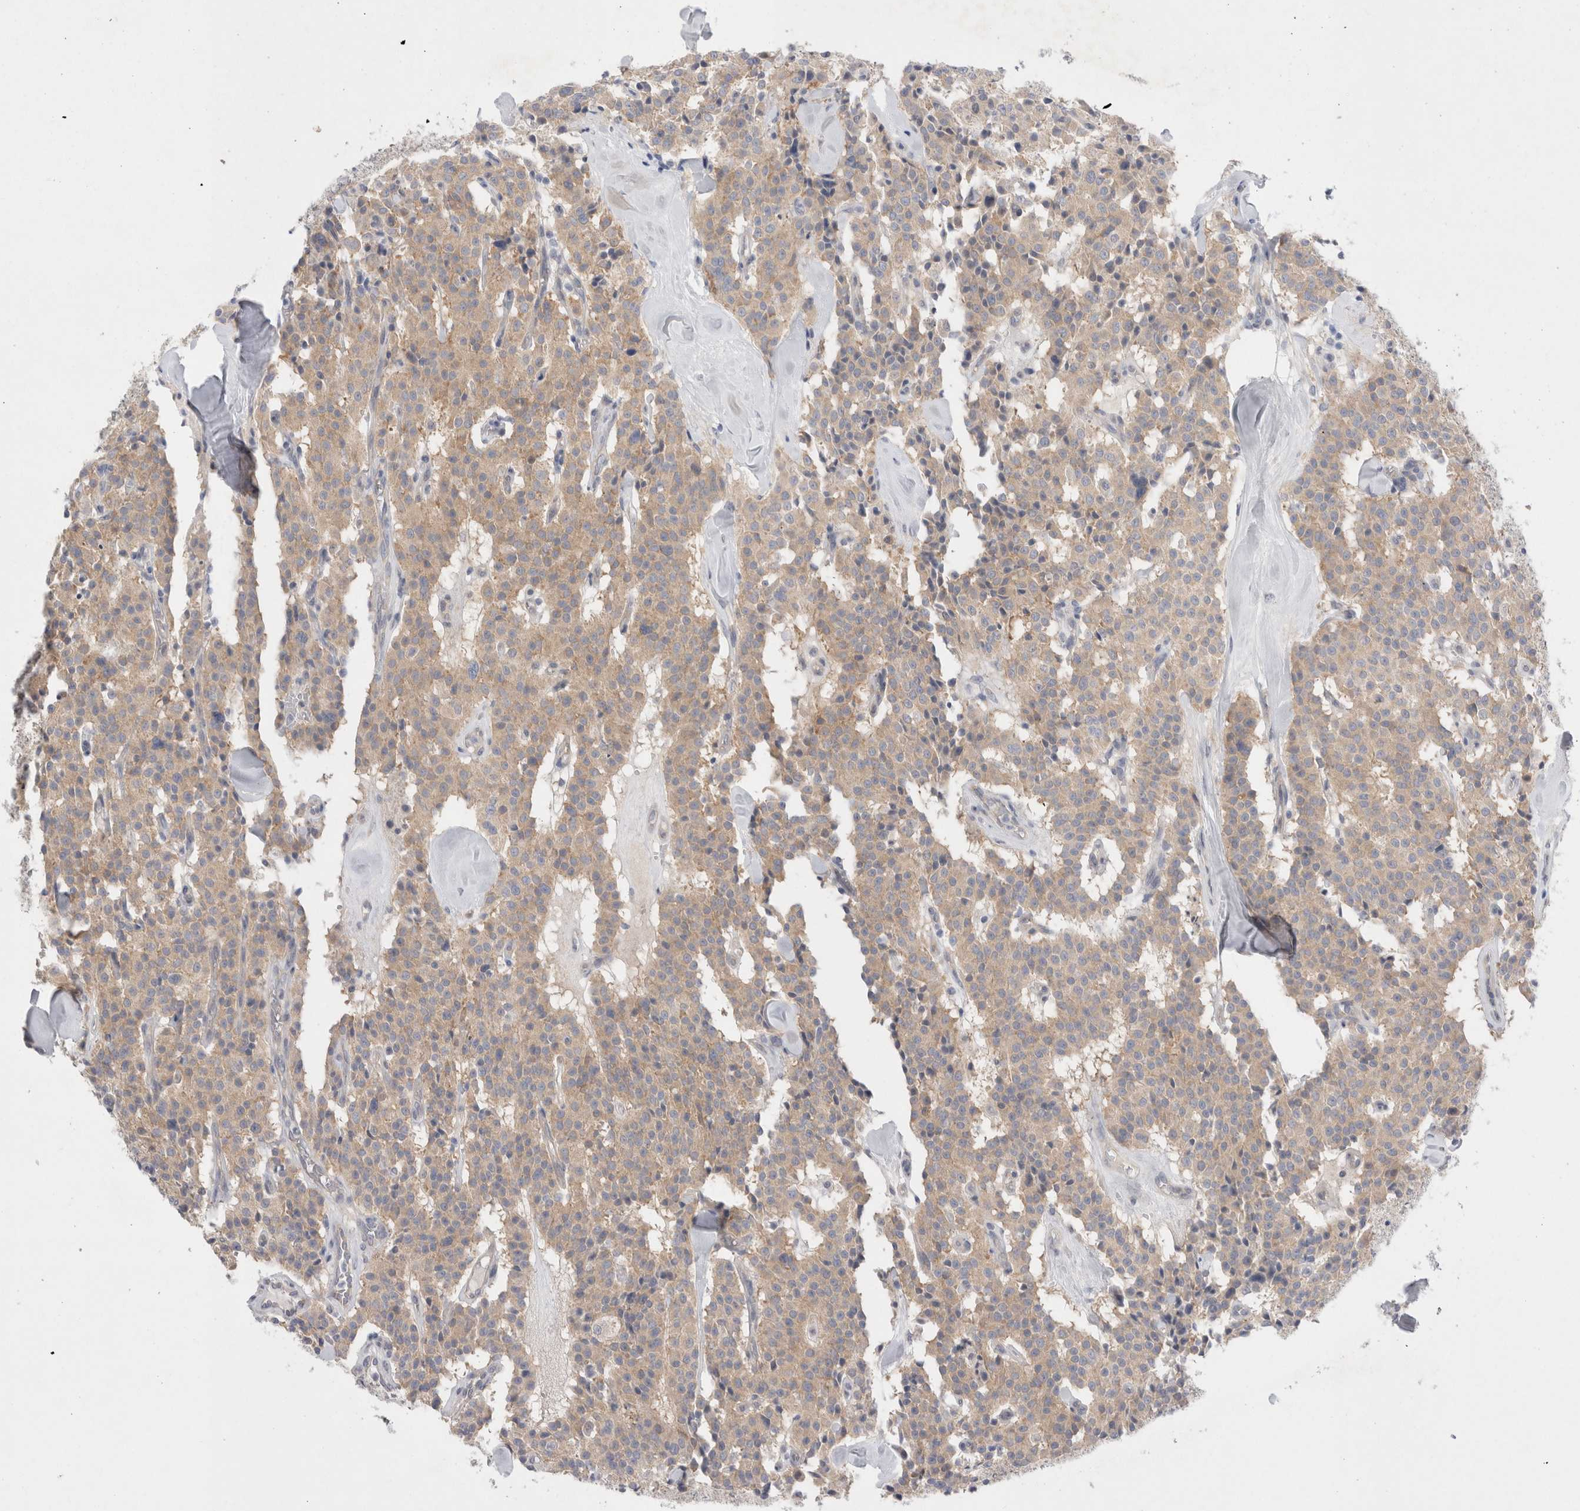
{"staining": {"intensity": "weak", "quantity": ">75%", "location": "cytoplasmic/membranous"}, "tissue": "carcinoid", "cell_type": "Tumor cells", "image_type": "cancer", "snomed": [{"axis": "morphology", "description": "Carcinoid, malignant, NOS"}, {"axis": "topography", "description": "Lung"}], "caption": "A histopathology image of human carcinoid stained for a protein reveals weak cytoplasmic/membranous brown staining in tumor cells.", "gene": "WIPF2", "patient": {"sex": "male", "age": 30}}